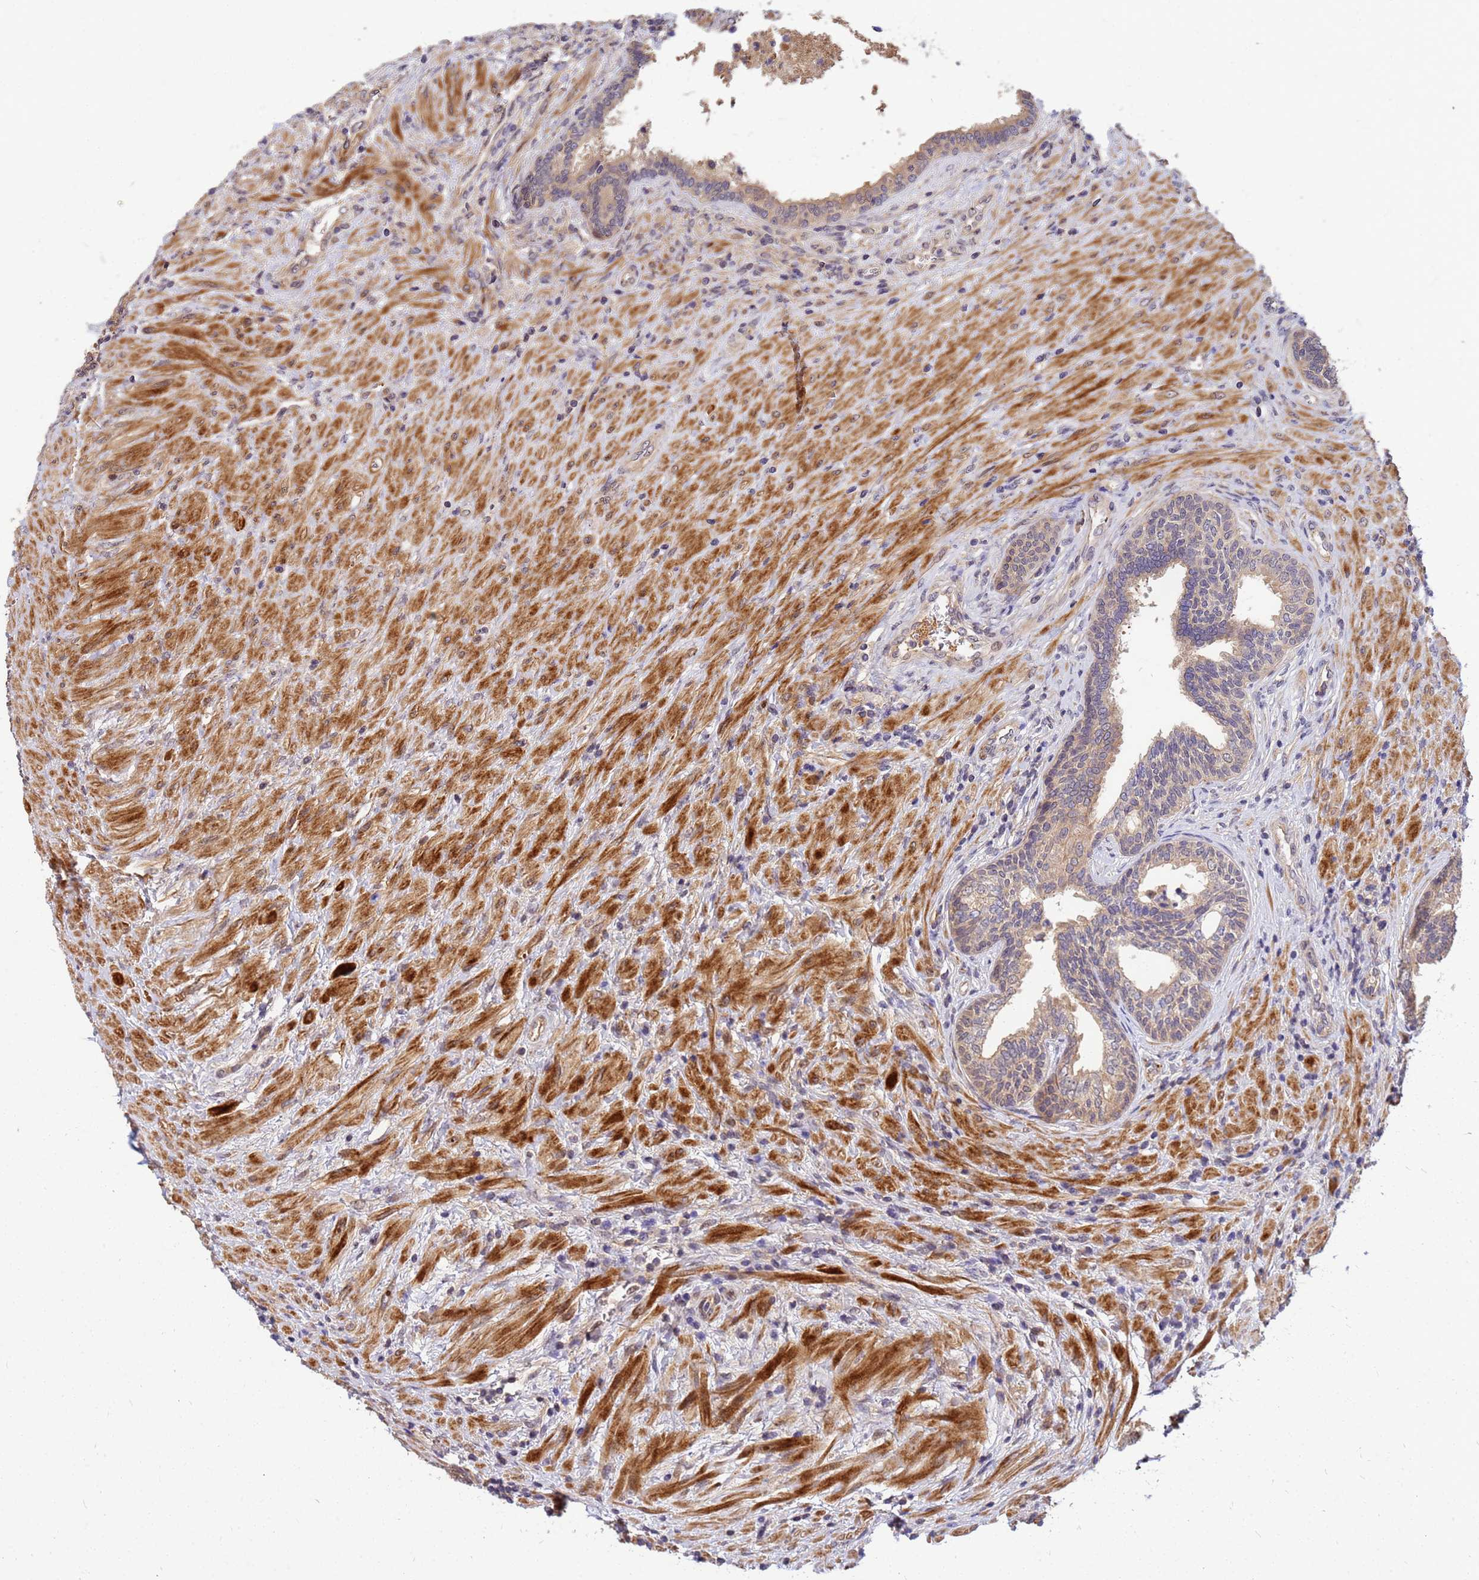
{"staining": {"intensity": "weak", "quantity": "25%-75%", "location": "cytoplasmic/membranous"}, "tissue": "prostate", "cell_type": "Glandular cells", "image_type": "normal", "snomed": [{"axis": "morphology", "description": "Normal tissue, NOS"}, {"axis": "topography", "description": "Prostate"}], "caption": "Prostate was stained to show a protein in brown. There is low levels of weak cytoplasmic/membranous expression in about 25%-75% of glandular cells. The protein is stained brown, and the nuclei are stained in blue (DAB (3,3'-diaminobenzidine) IHC with brightfield microscopy, high magnification).", "gene": "DUS4L", "patient": {"sex": "male", "age": 76}}